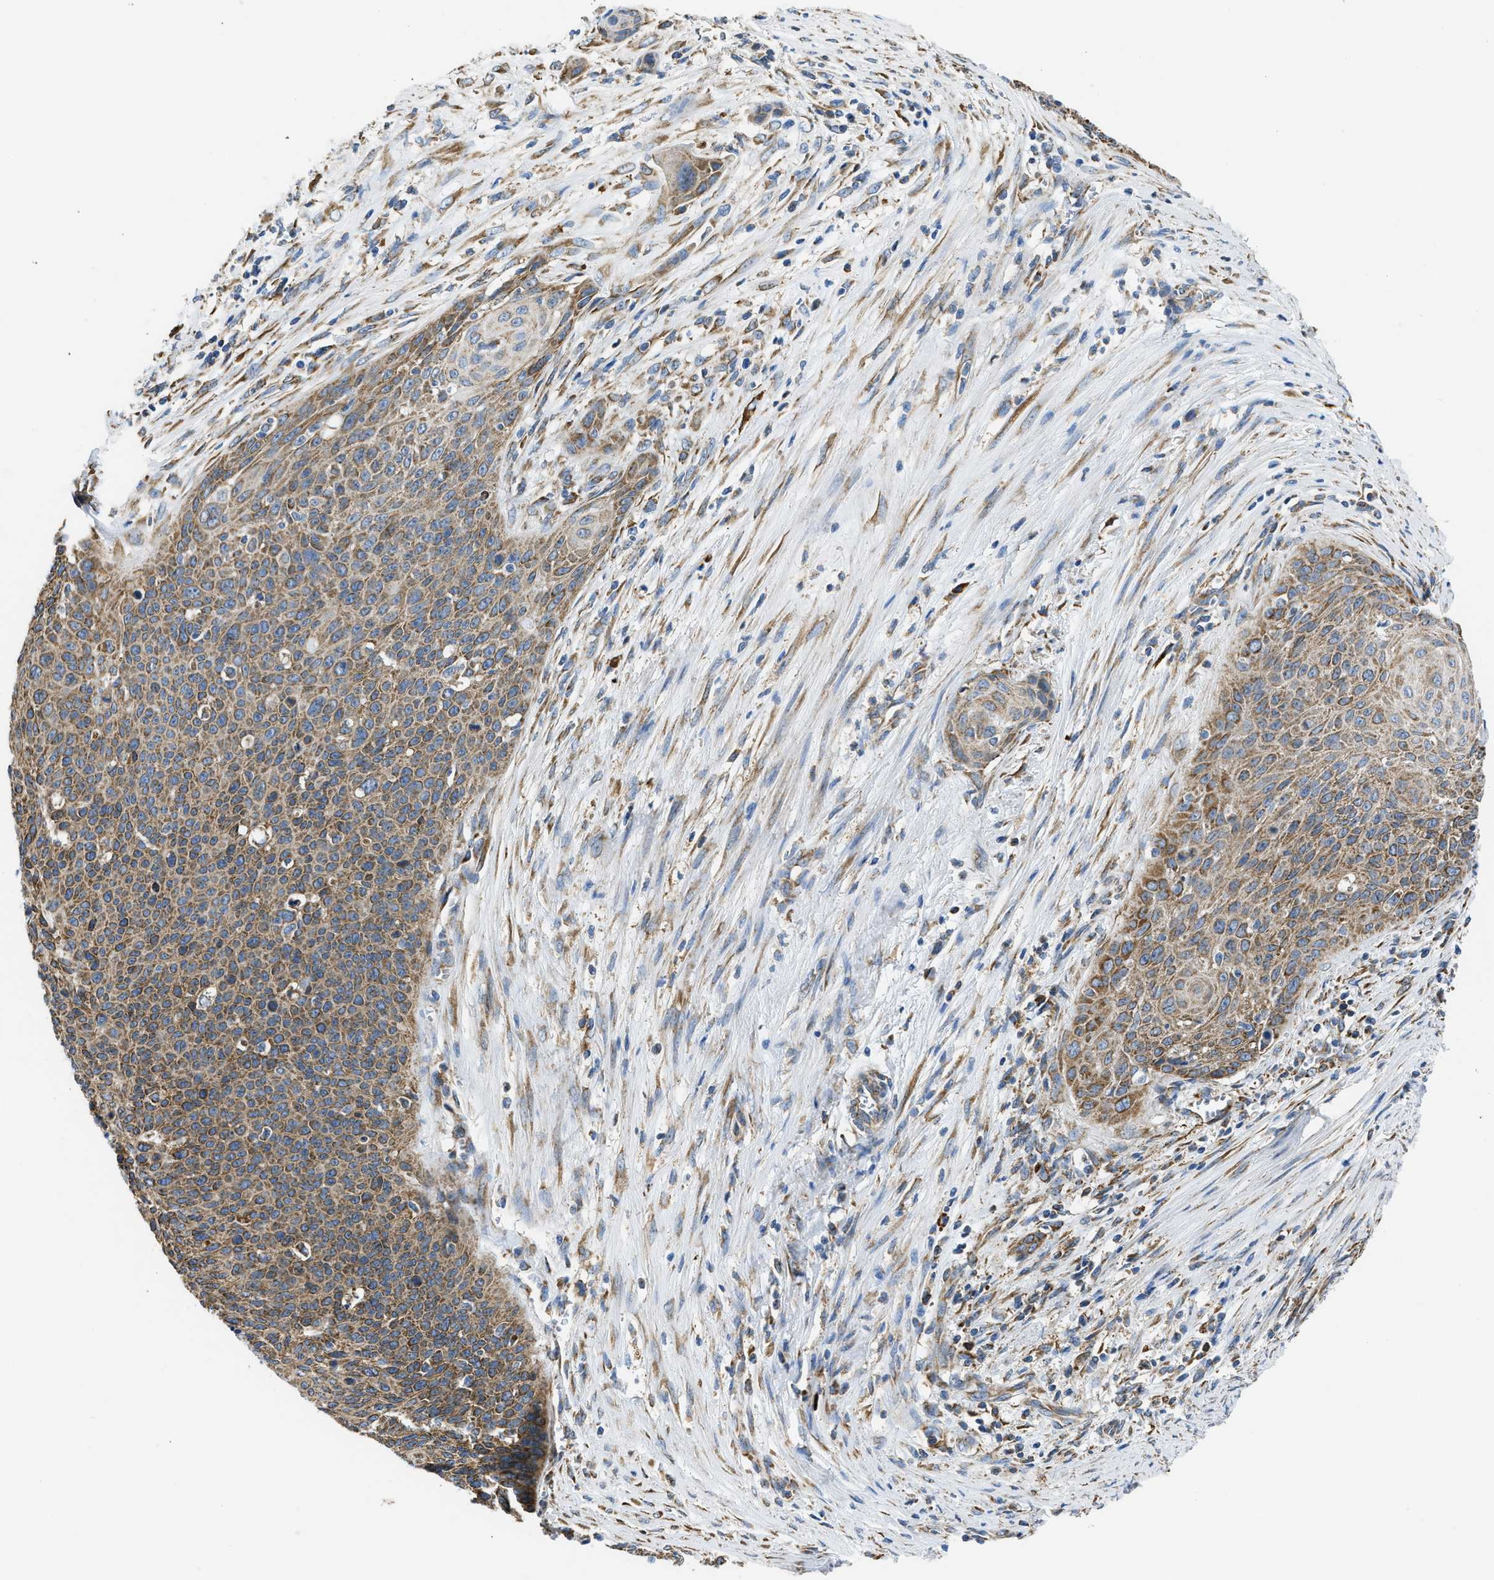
{"staining": {"intensity": "moderate", "quantity": ">75%", "location": "cytoplasmic/membranous"}, "tissue": "cervical cancer", "cell_type": "Tumor cells", "image_type": "cancer", "snomed": [{"axis": "morphology", "description": "Squamous cell carcinoma, NOS"}, {"axis": "topography", "description": "Cervix"}], "caption": "Protein staining of cervical squamous cell carcinoma tissue displays moderate cytoplasmic/membranous staining in approximately >75% of tumor cells.", "gene": "CYCS", "patient": {"sex": "female", "age": 55}}